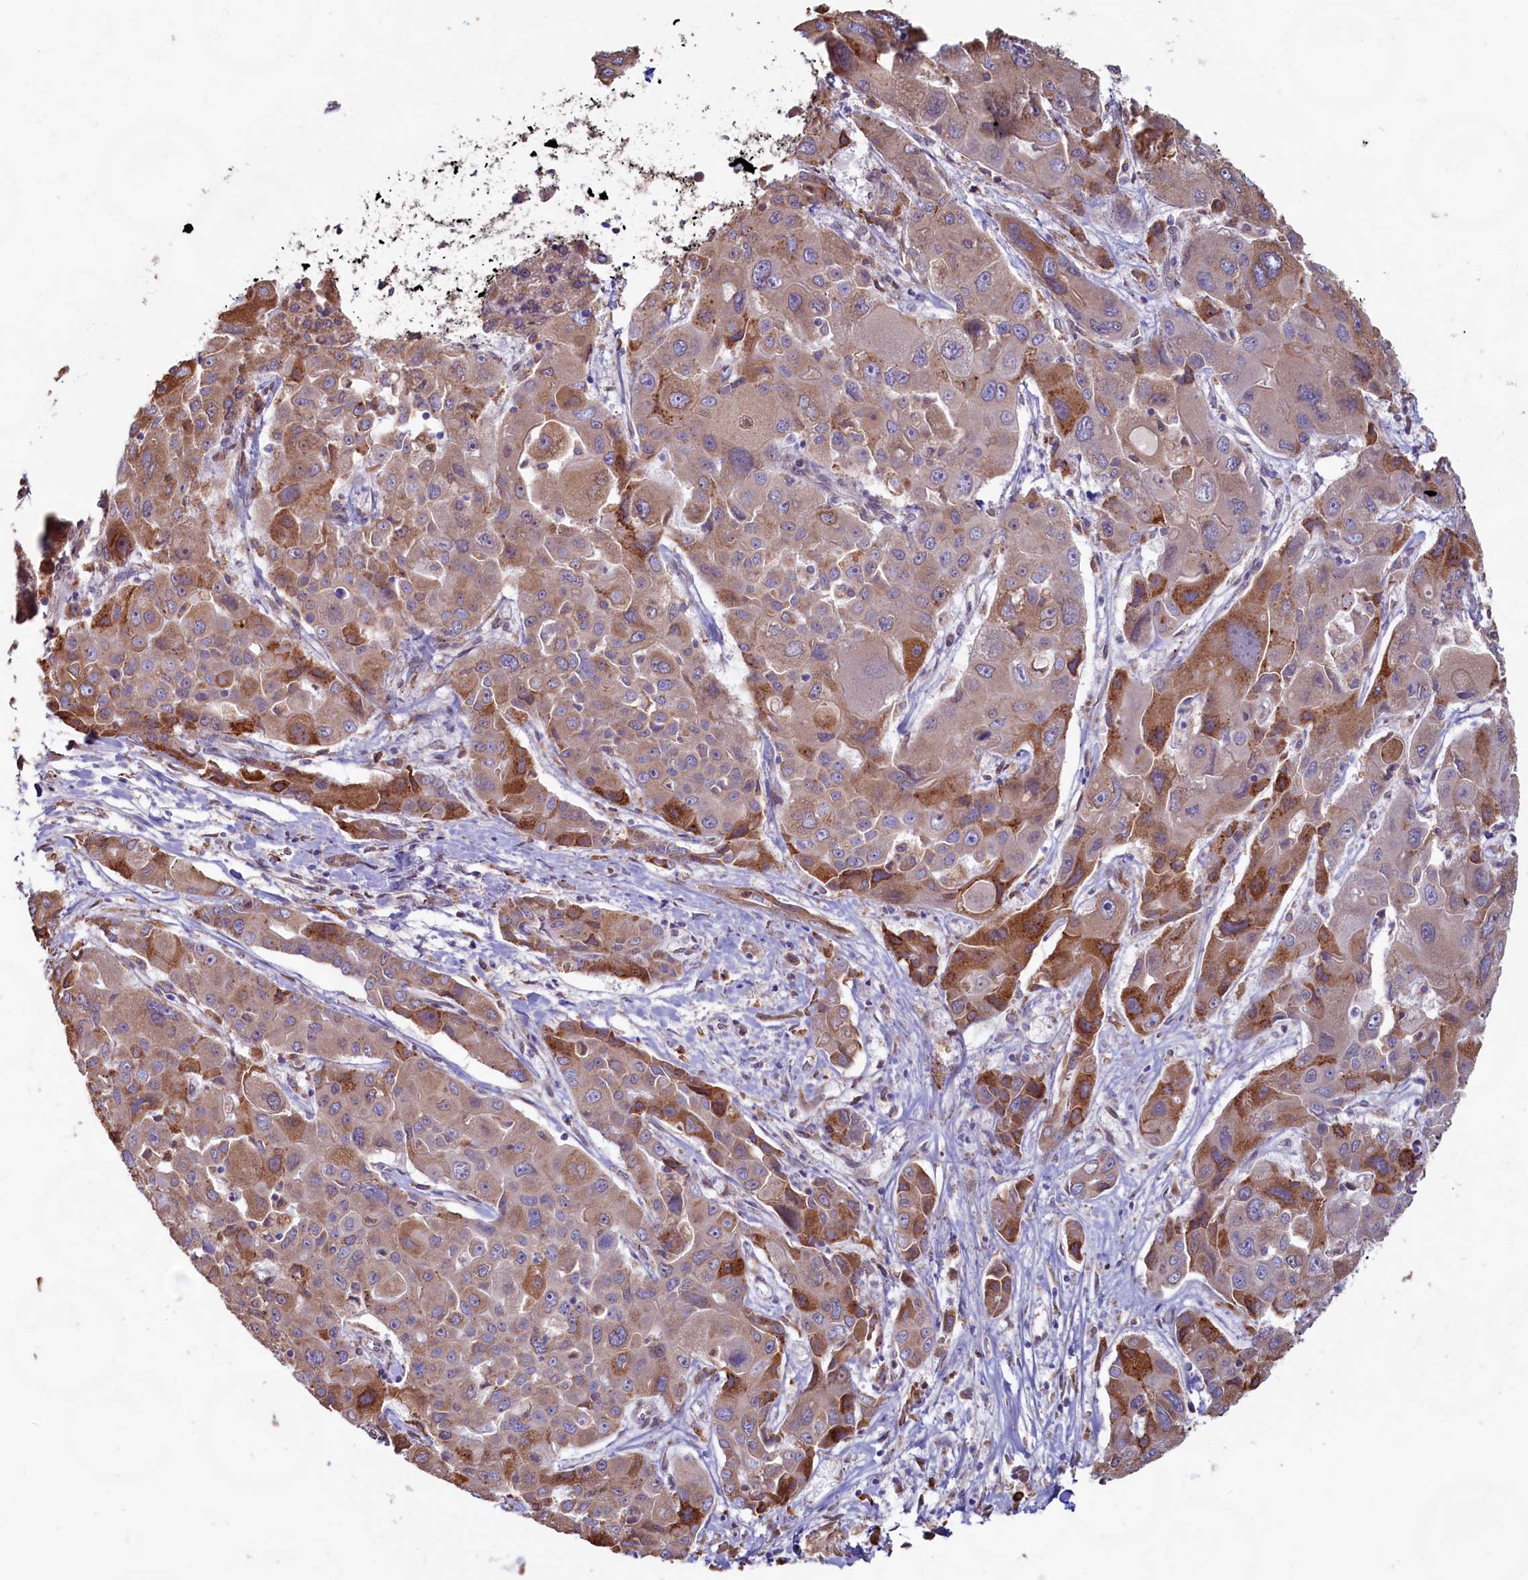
{"staining": {"intensity": "strong", "quantity": "25%-75%", "location": "cytoplasmic/membranous"}, "tissue": "liver cancer", "cell_type": "Tumor cells", "image_type": "cancer", "snomed": [{"axis": "morphology", "description": "Cholangiocarcinoma"}, {"axis": "topography", "description": "Liver"}], "caption": "About 25%-75% of tumor cells in liver cholangiocarcinoma exhibit strong cytoplasmic/membranous protein staining as visualized by brown immunohistochemical staining.", "gene": "TBC1D19", "patient": {"sex": "male", "age": 67}}